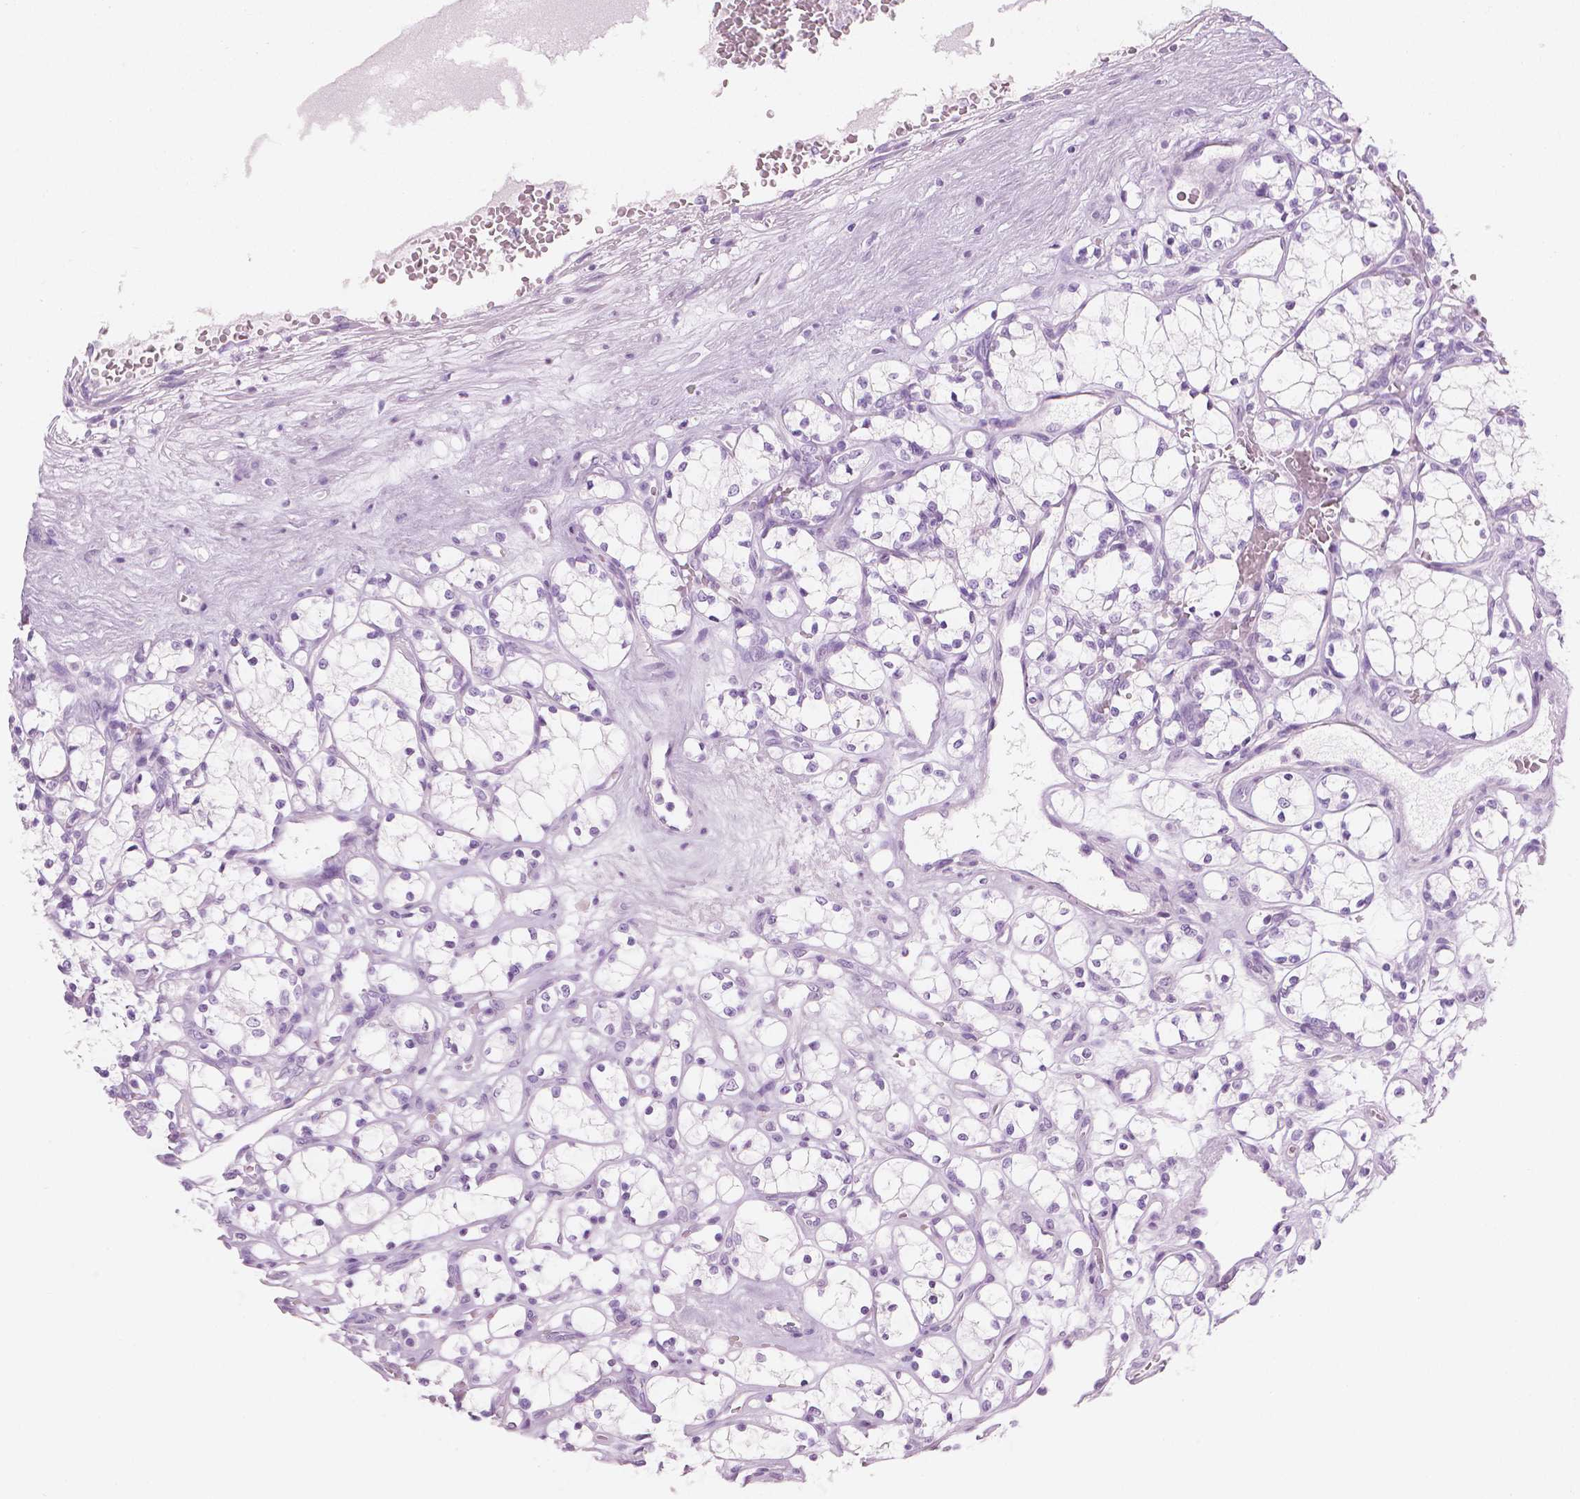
{"staining": {"intensity": "negative", "quantity": "none", "location": "none"}, "tissue": "renal cancer", "cell_type": "Tumor cells", "image_type": "cancer", "snomed": [{"axis": "morphology", "description": "Adenocarcinoma, NOS"}, {"axis": "topography", "description": "Kidney"}], "caption": "This is an IHC histopathology image of human adenocarcinoma (renal). There is no staining in tumor cells.", "gene": "PLIN4", "patient": {"sex": "female", "age": 69}}